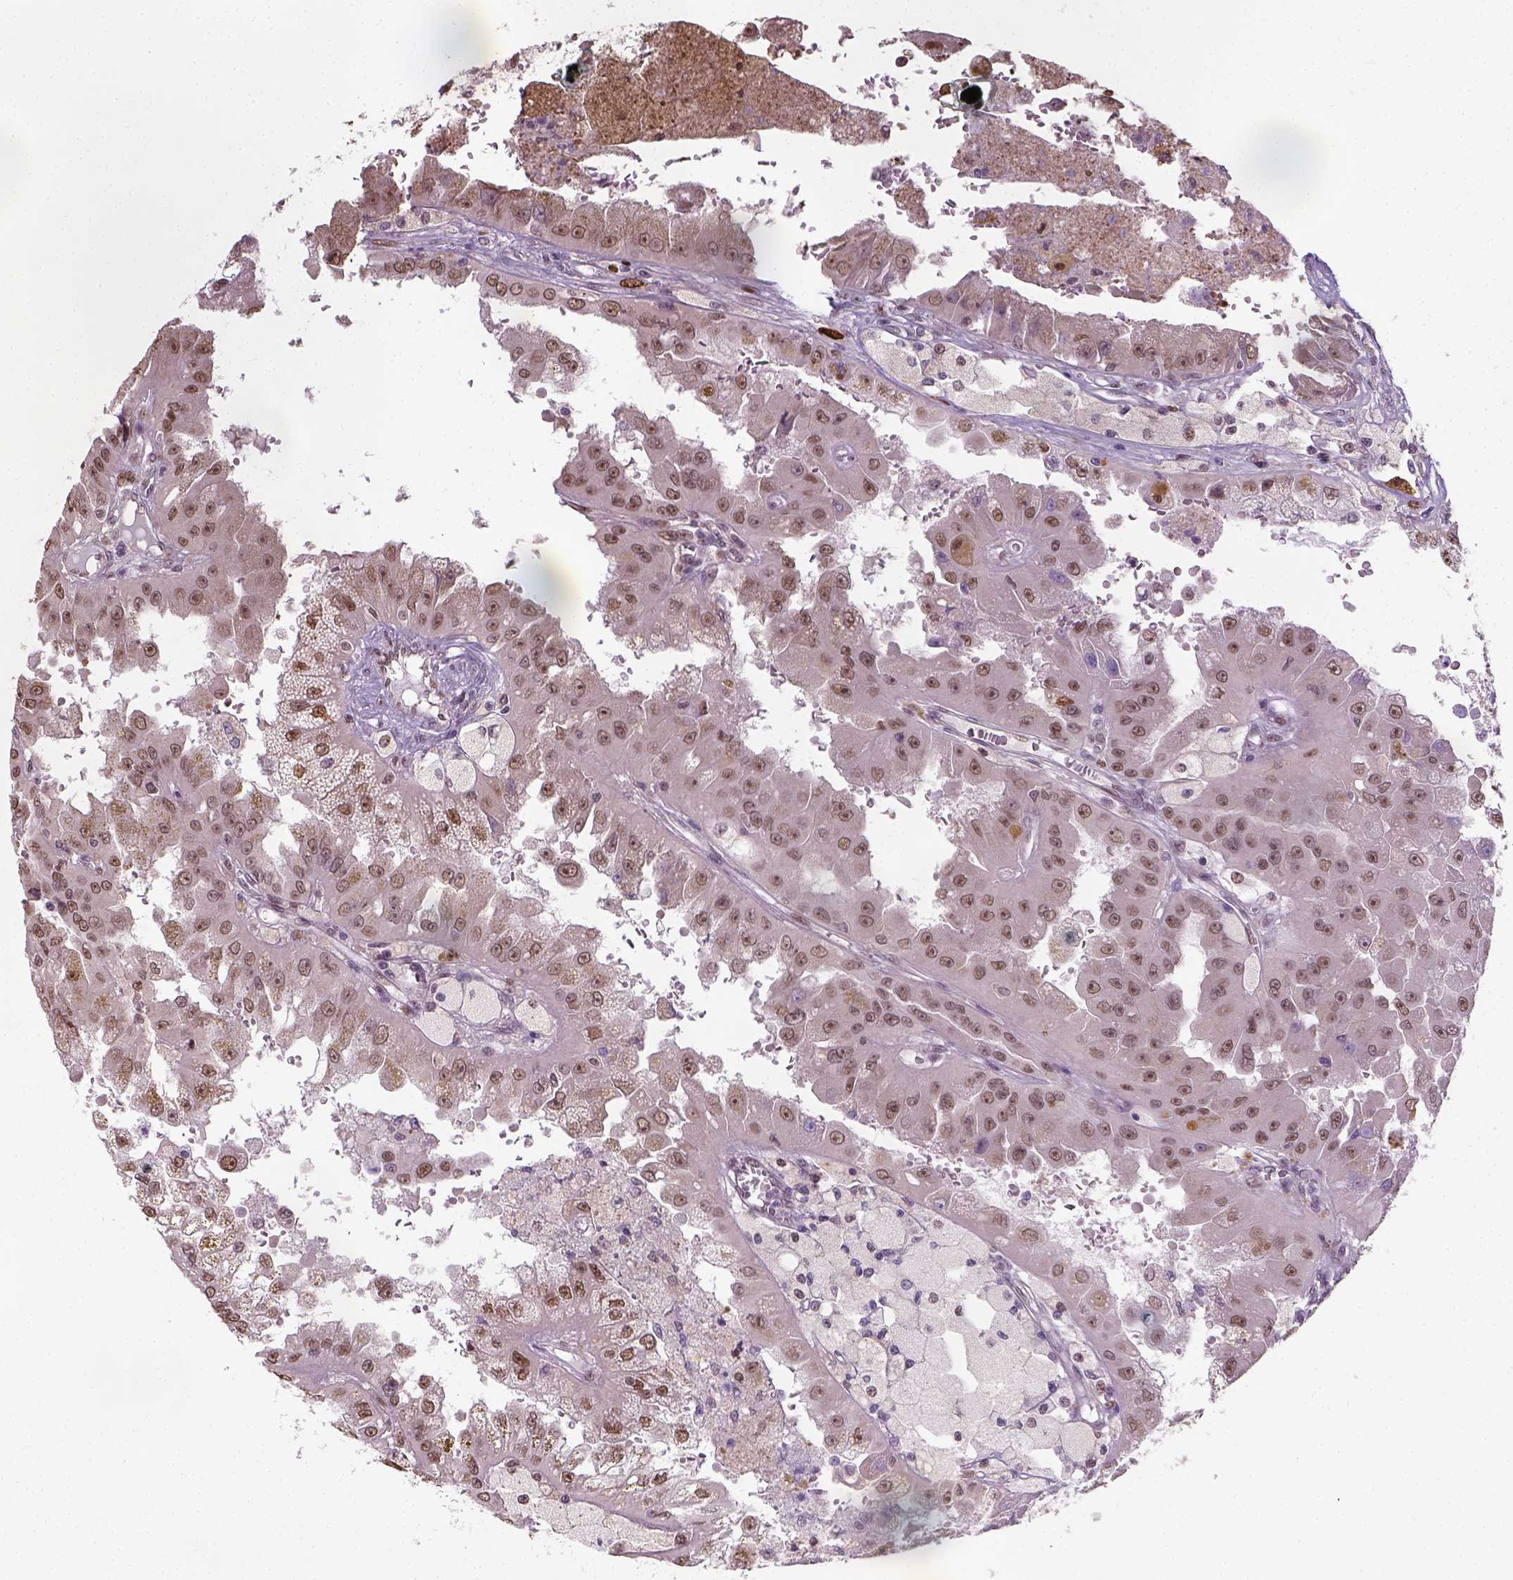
{"staining": {"intensity": "moderate", "quantity": ">75%", "location": "nuclear"}, "tissue": "renal cancer", "cell_type": "Tumor cells", "image_type": "cancer", "snomed": [{"axis": "morphology", "description": "Adenocarcinoma, NOS"}, {"axis": "topography", "description": "Kidney"}], "caption": "A high-resolution image shows IHC staining of renal adenocarcinoma, which demonstrates moderate nuclear expression in approximately >75% of tumor cells.", "gene": "C1orf112", "patient": {"sex": "male", "age": 58}}